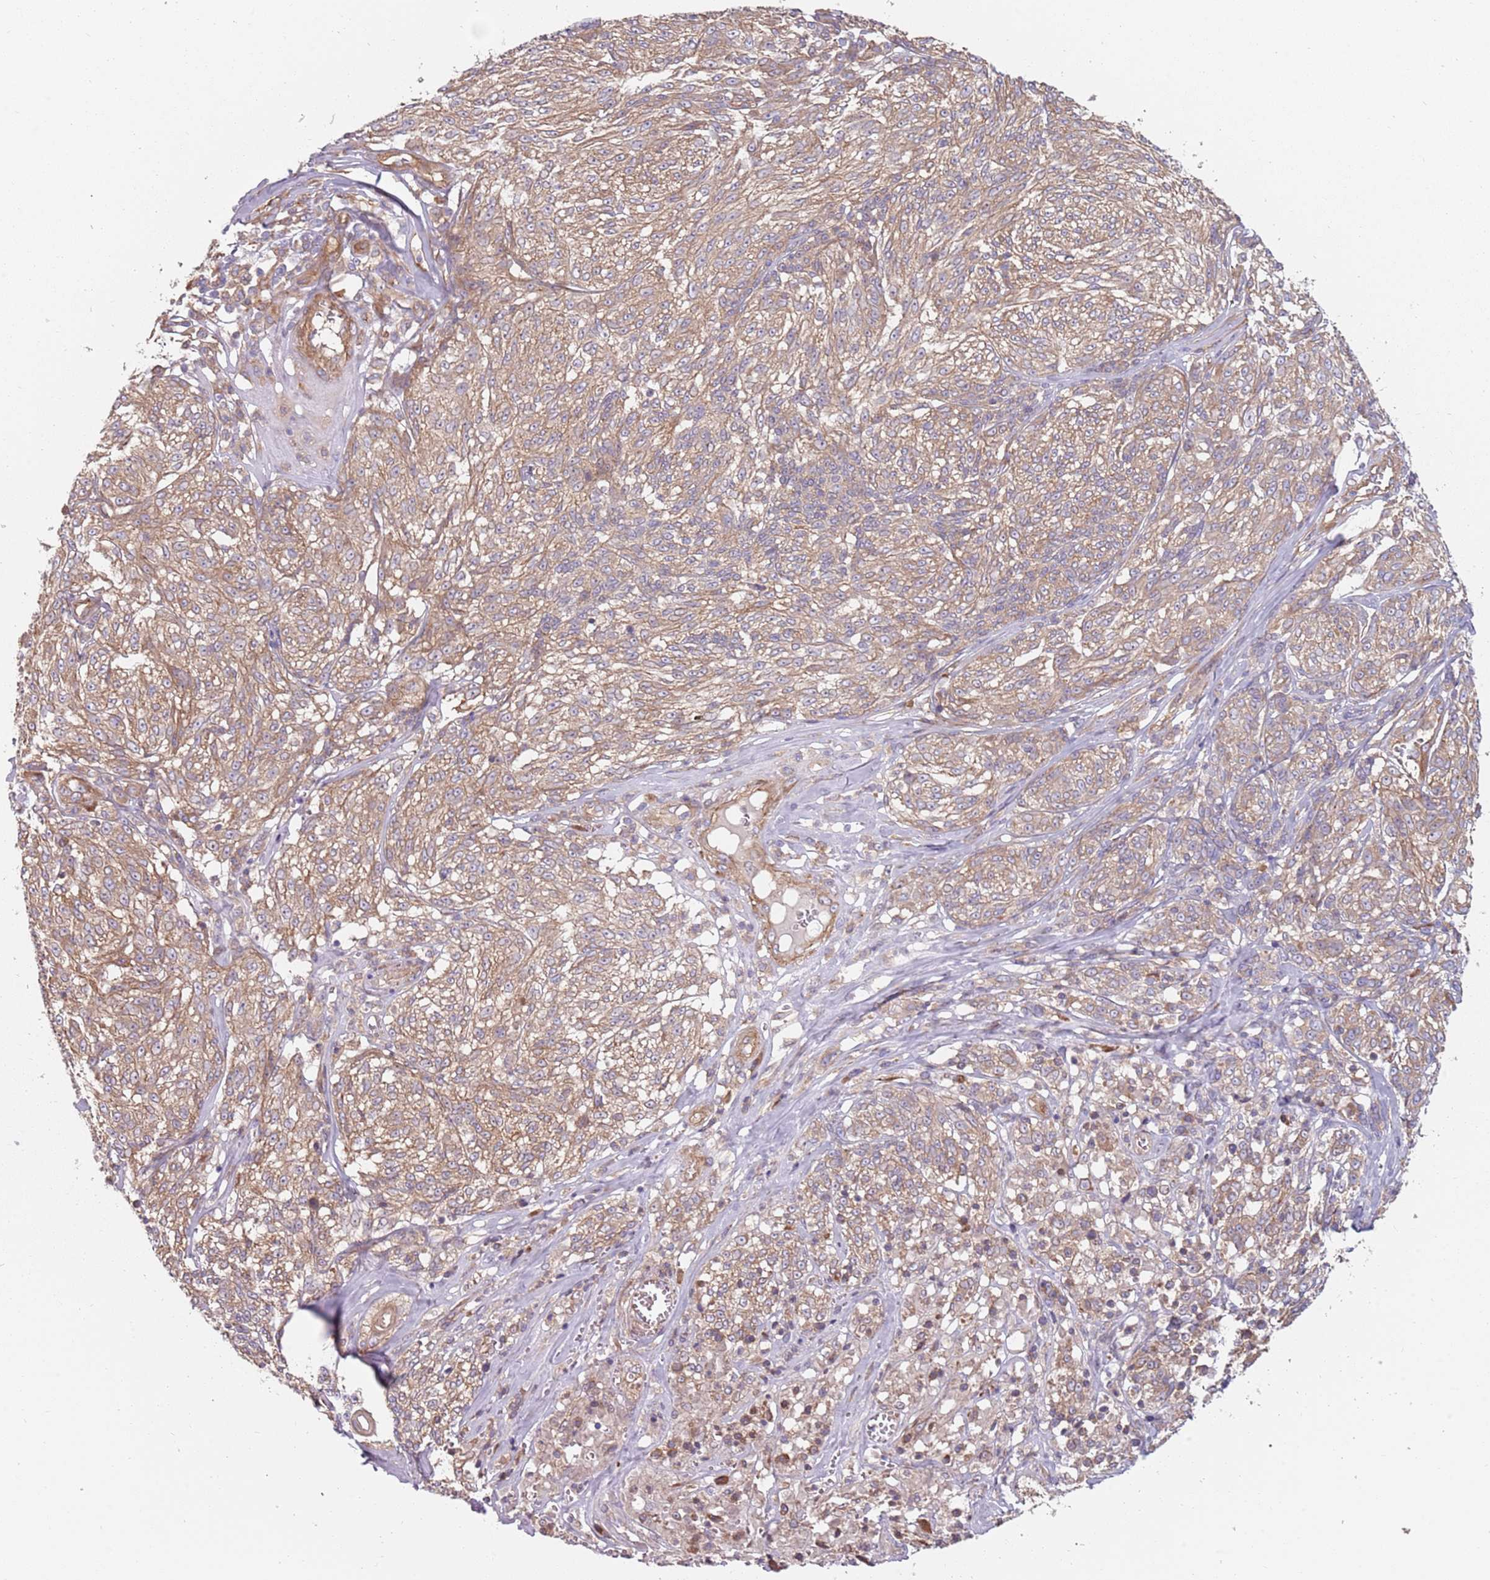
{"staining": {"intensity": "weak", "quantity": "25%-75%", "location": "cytoplasmic/membranous"}, "tissue": "melanoma", "cell_type": "Tumor cells", "image_type": "cancer", "snomed": [{"axis": "morphology", "description": "Malignant melanoma, NOS"}, {"axis": "topography", "description": "Skin"}], "caption": "Tumor cells reveal low levels of weak cytoplasmic/membranous expression in approximately 25%-75% of cells in malignant melanoma. The staining is performed using DAB brown chromogen to label protein expression. The nuclei are counter-stained blue using hematoxylin.", "gene": "SPDL1", "patient": {"sex": "female", "age": 63}}